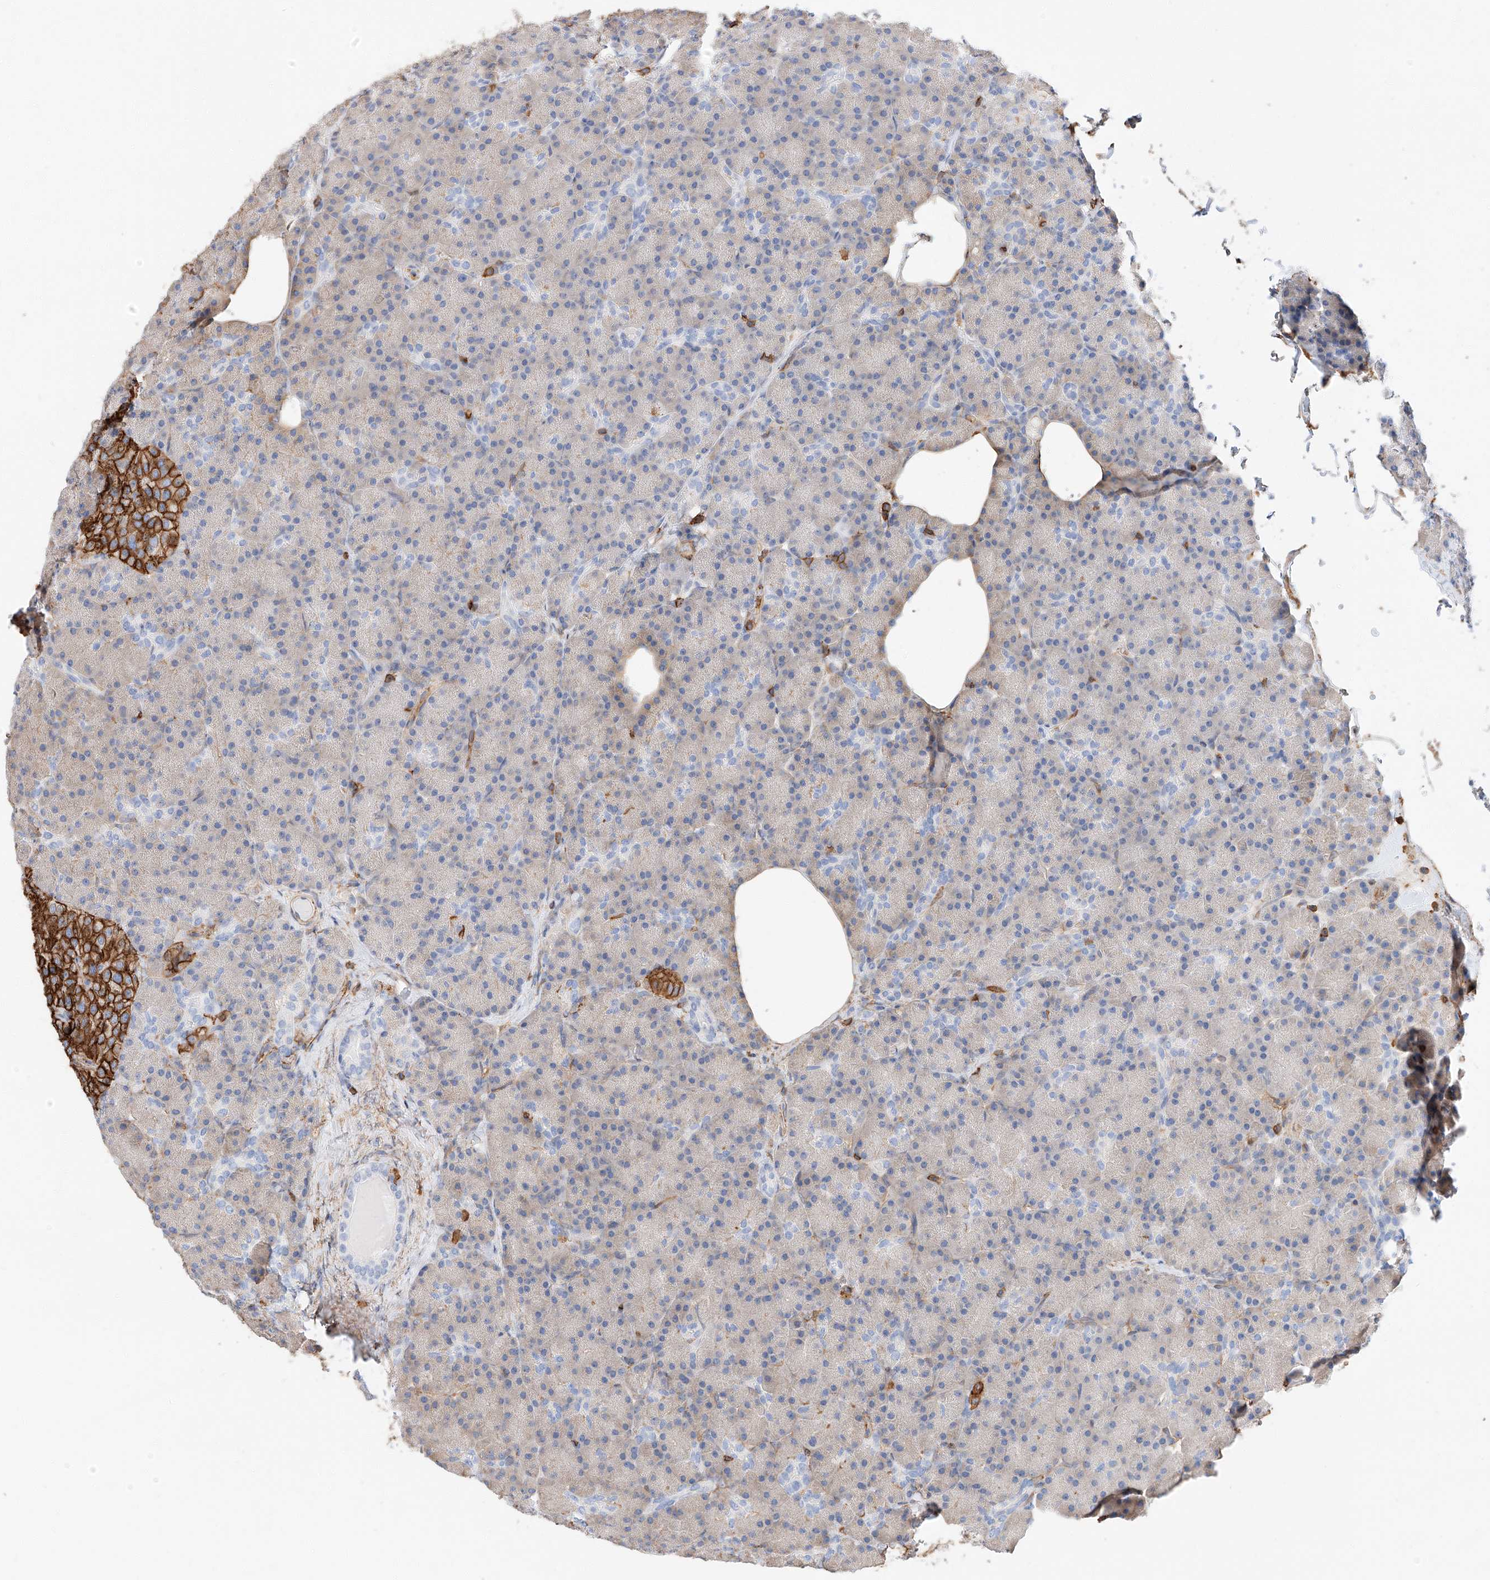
{"staining": {"intensity": "negative", "quantity": "none", "location": "none"}, "tissue": "pancreas", "cell_type": "Exocrine glandular cells", "image_type": "normal", "snomed": [{"axis": "morphology", "description": "Normal tissue, NOS"}, {"axis": "topography", "description": "Pancreas"}], "caption": "High power microscopy micrograph of an immunohistochemistry (IHC) photomicrograph of unremarkable pancreas, revealing no significant expression in exocrine glandular cells. (Immunohistochemistry, brightfield microscopy, high magnification).", "gene": "WFS1", "patient": {"sex": "female", "age": 43}}